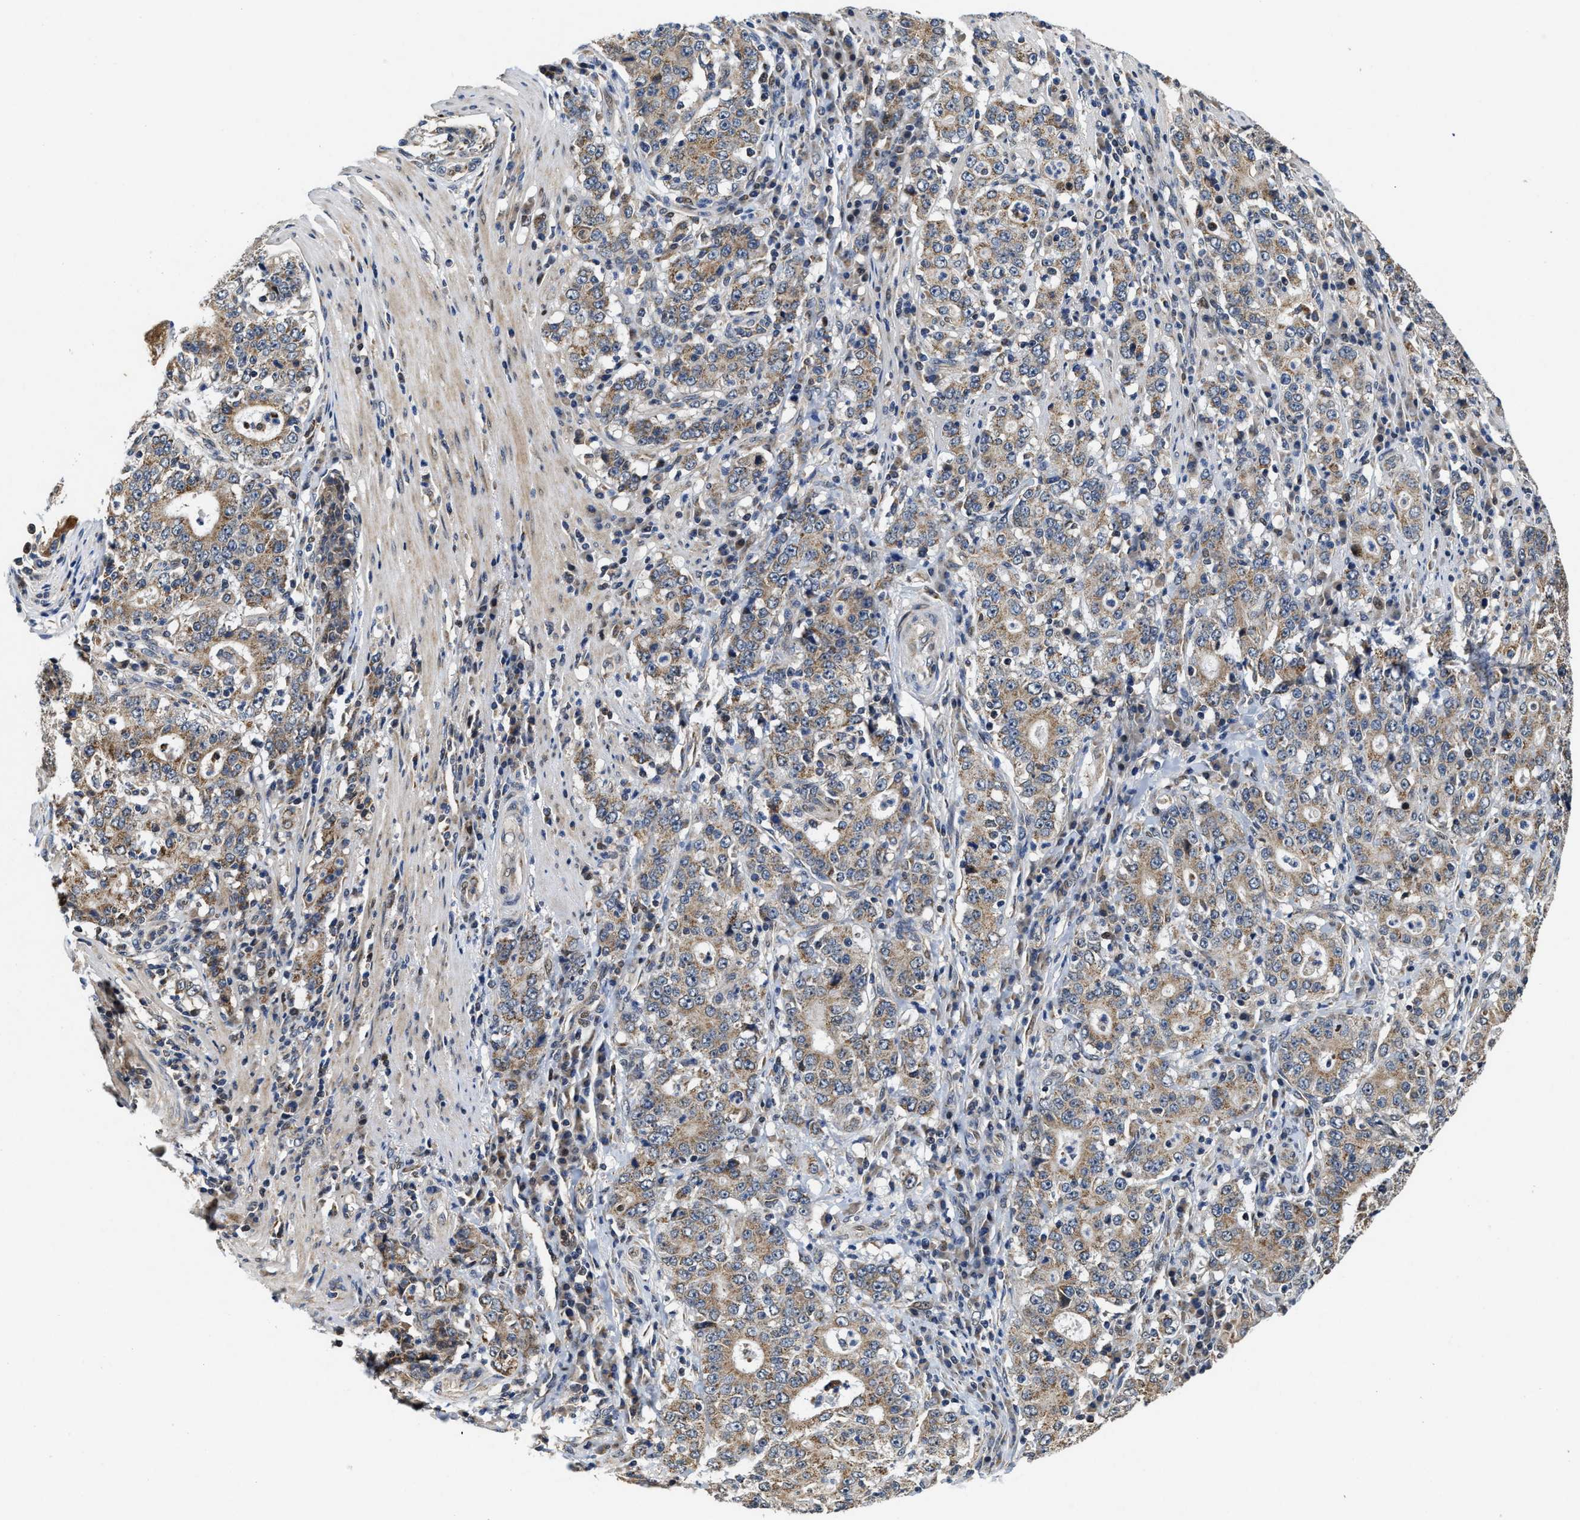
{"staining": {"intensity": "moderate", "quantity": ">75%", "location": "cytoplasmic/membranous"}, "tissue": "stomach cancer", "cell_type": "Tumor cells", "image_type": "cancer", "snomed": [{"axis": "morphology", "description": "Normal tissue, NOS"}, {"axis": "morphology", "description": "Adenocarcinoma, NOS"}, {"axis": "topography", "description": "Stomach, upper"}, {"axis": "topography", "description": "Stomach"}], "caption": "A photomicrograph of human stomach cancer stained for a protein demonstrates moderate cytoplasmic/membranous brown staining in tumor cells.", "gene": "SCYL2", "patient": {"sex": "male", "age": 59}}